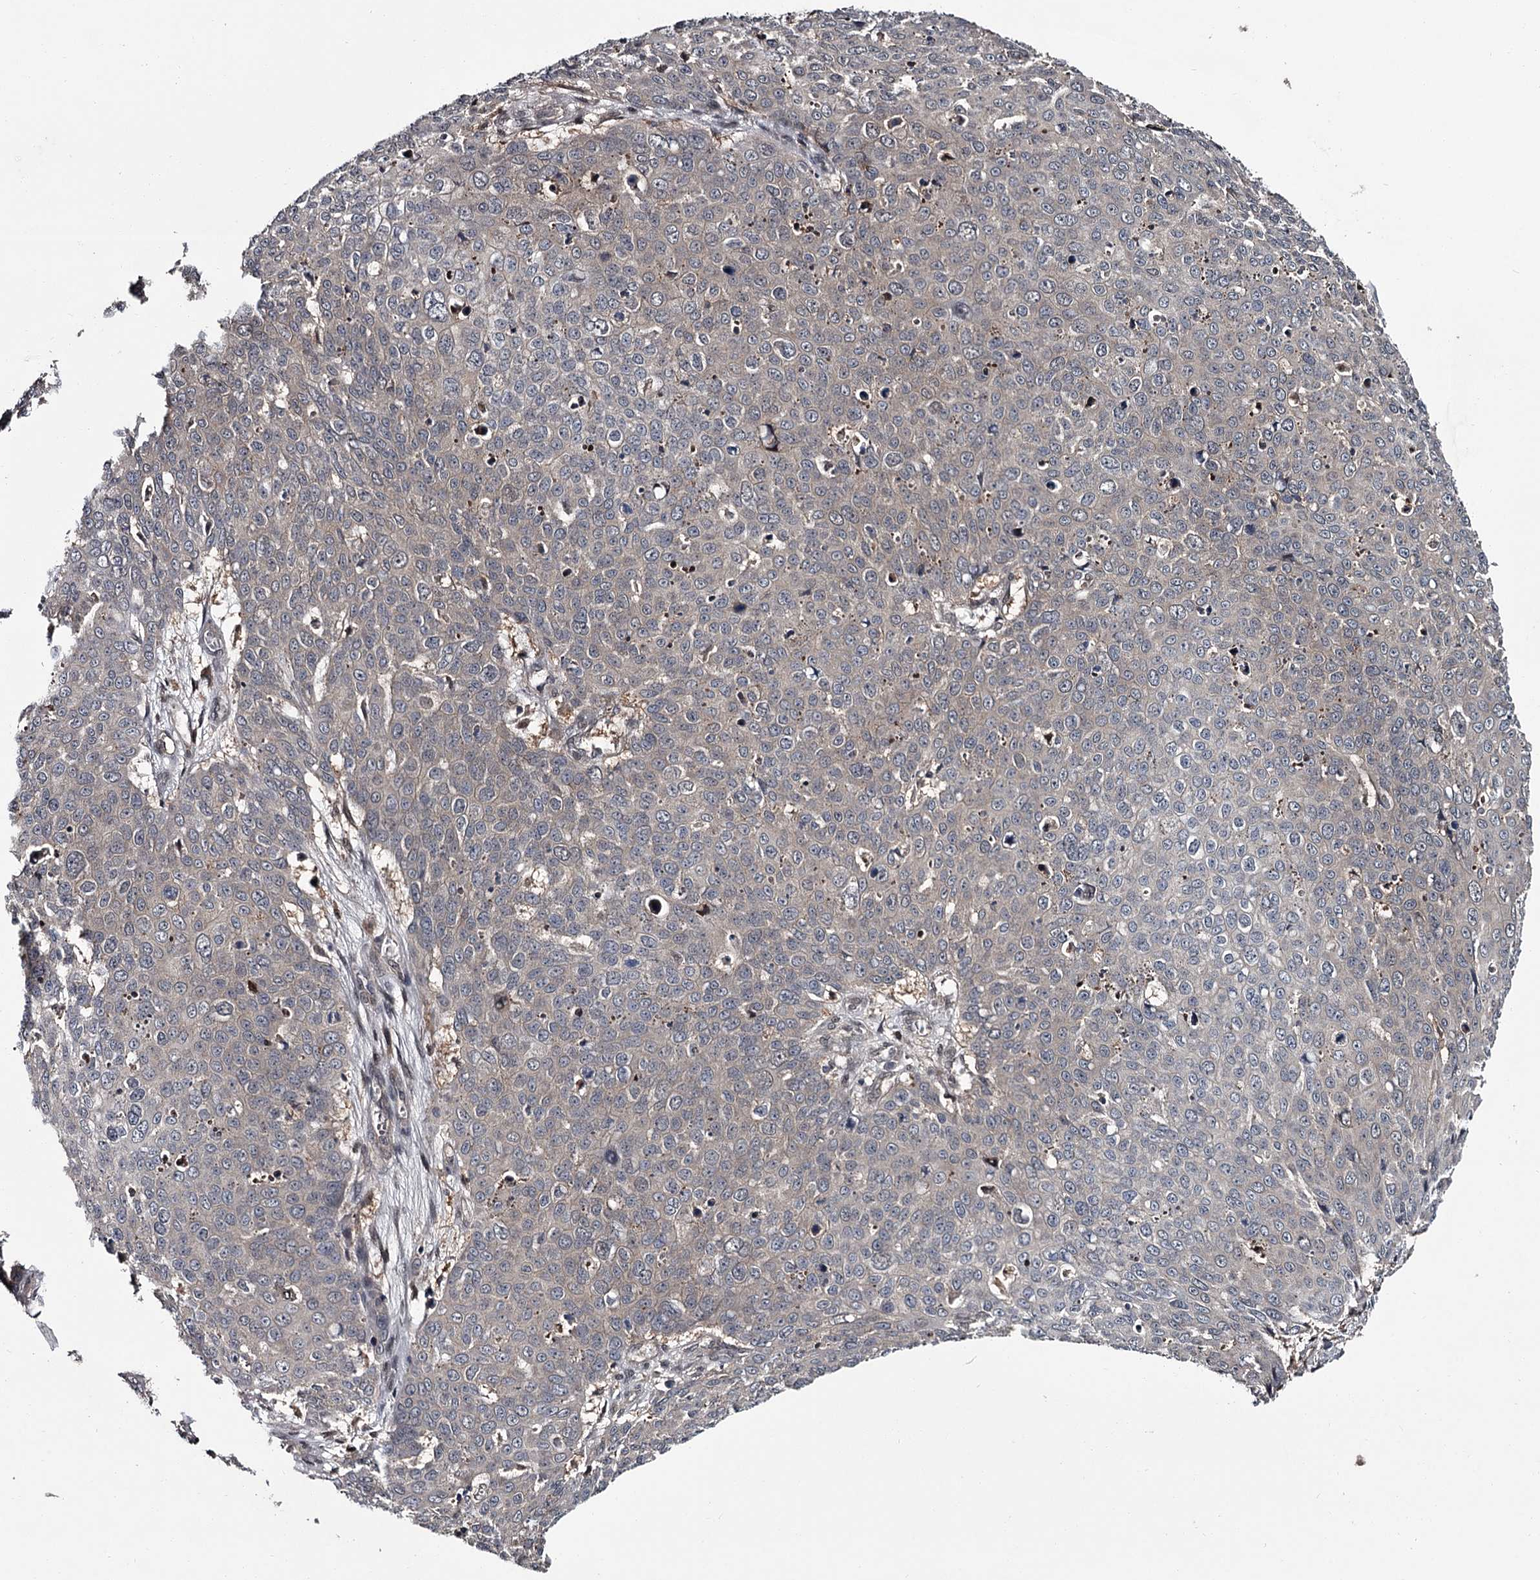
{"staining": {"intensity": "negative", "quantity": "none", "location": "none"}, "tissue": "skin cancer", "cell_type": "Tumor cells", "image_type": "cancer", "snomed": [{"axis": "morphology", "description": "Squamous cell carcinoma, NOS"}, {"axis": "topography", "description": "Skin"}], "caption": "Tumor cells are negative for protein expression in human skin squamous cell carcinoma.", "gene": "DAO", "patient": {"sex": "male", "age": 71}}